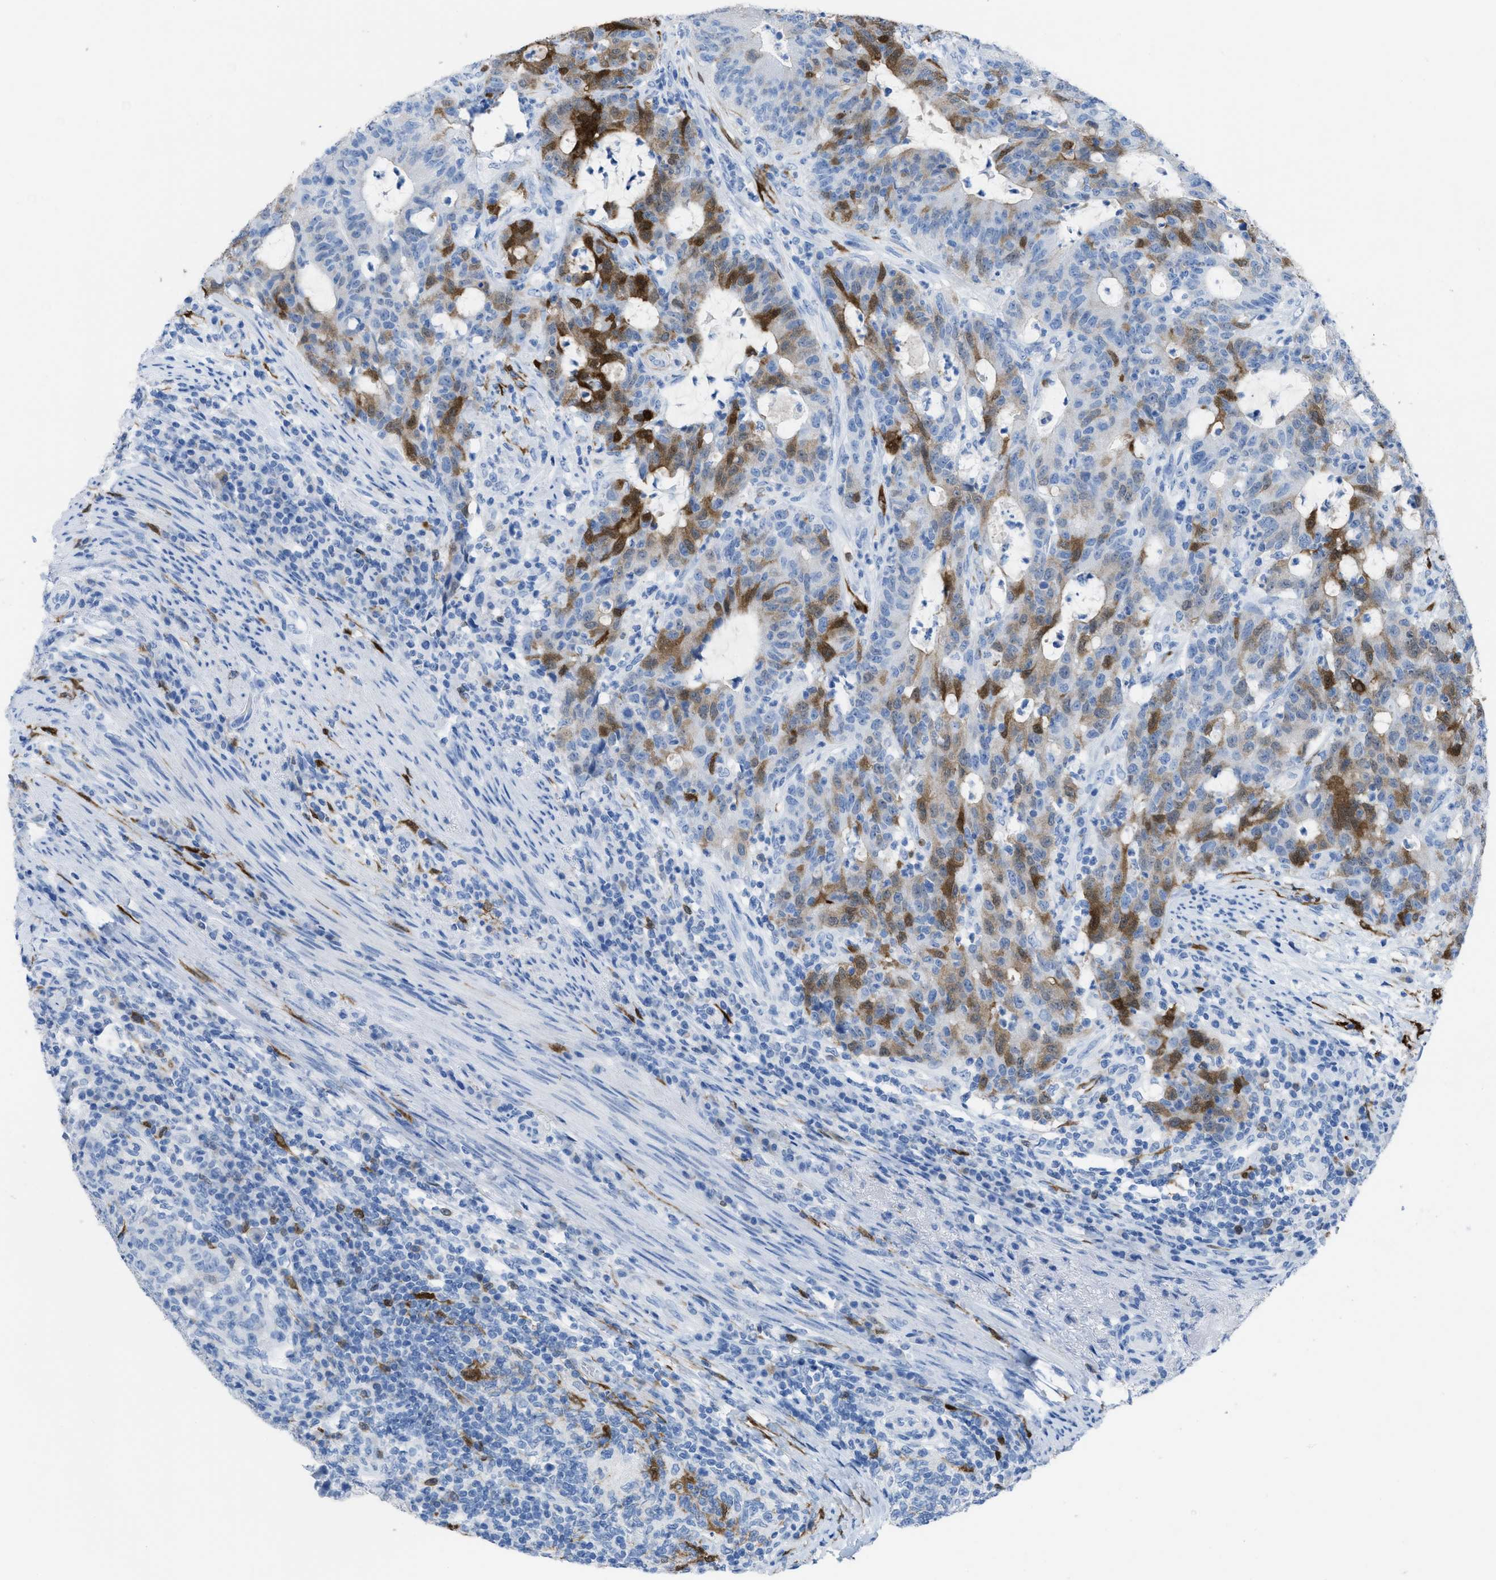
{"staining": {"intensity": "moderate", "quantity": "25%-75%", "location": "cytoplasmic/membranous,nuclear"}, "tissue": "colorectal cancer", "cell_type": "Tumor cells", "image_type": "cancer", "snomed": [{"axis": "morphology", "description": "Normal tissue, NOS"}, {"axis": "morphology", "description": "Adenocarcinoma, NOS"}, {"axis": "topography", "description": "Colon"}], "caption": "This is a photomicrograph of immunohistochemistry staining of adenocarcinoma (colorectal), which shows moderate positivity in the cytoplasmic/membranous and nuclear of tumor cells.", "gene": "CDKN2A", "patient": {"sex": "female", "age": 75}}